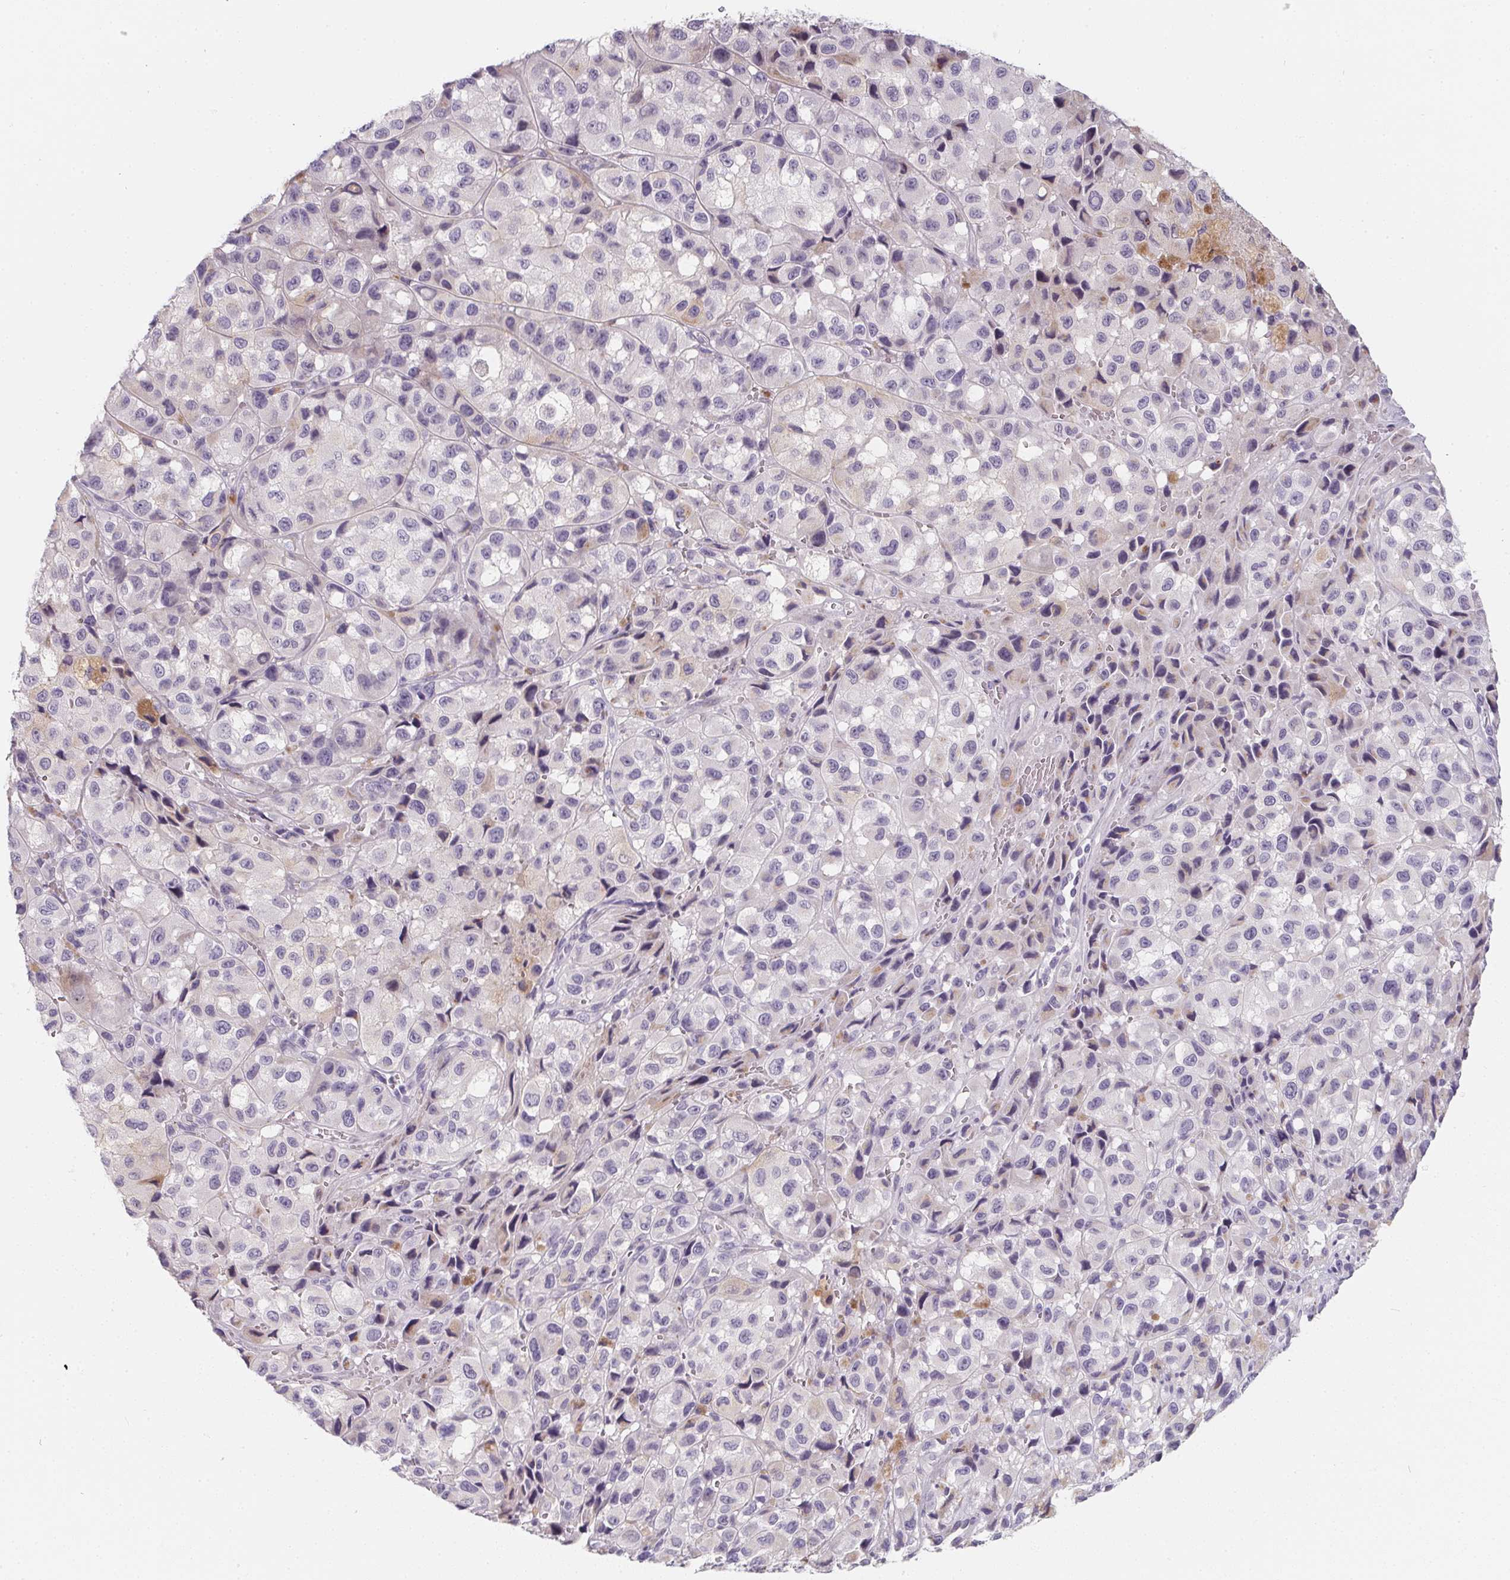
{"staining": {"intensity": "negative", "quantity": "none", "location": "none"}, "tissue": "melanoma", "cell_type": "Tumor cells", "image_type": "cancer", "snomed": [{"axis": "morphology", "description": "Malignant melanoma, NOS"}, {"axis": "topography", "description": "Skin"}], "caption": "The histopathology image exhibits no staining of tumor cells in malignant melanoma.", "gene": "MAP1A", "patient": {"sex": "male", "age": 93}}